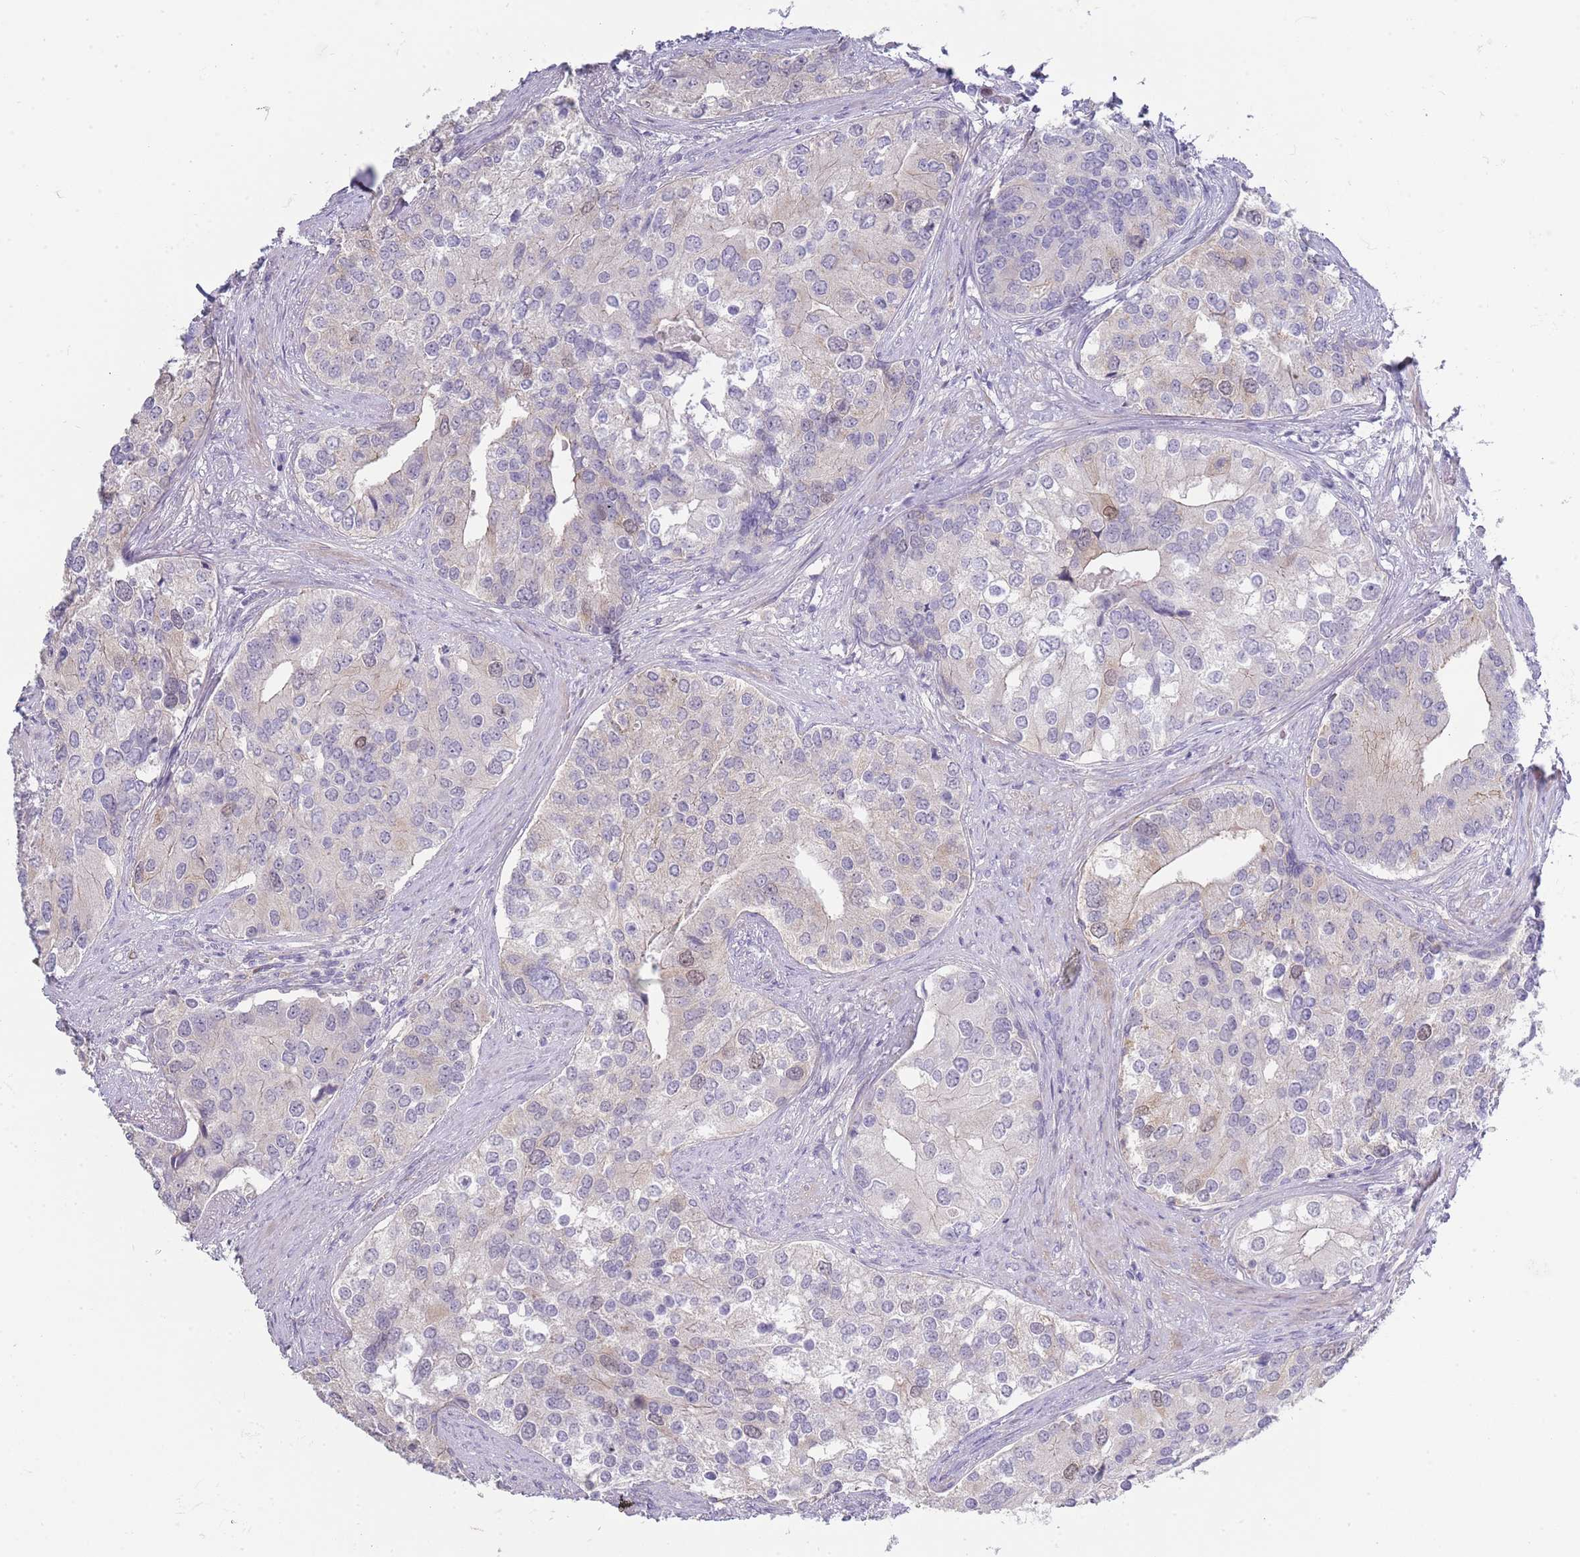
{"staining": {"intensity": "negative", "quantity": "none", "location": "none"}, "tissue": "prostate cancer", "cell_type": "Tumor cells", "image_type": "cancer", "snomed": [{"axis": "morphology", "description": "Adenocarcinoma, High grade"}, {"axis": "topography", "description": "Prostate"}], "caption": "This micrograph is of prostate cancer stained with IHC to label a protein in brown with the nuclei are counter-stained blue. There is no expression in tumor cells.", "gene": "PIMREG", "patient": {"sex": "male", "age": 62}}